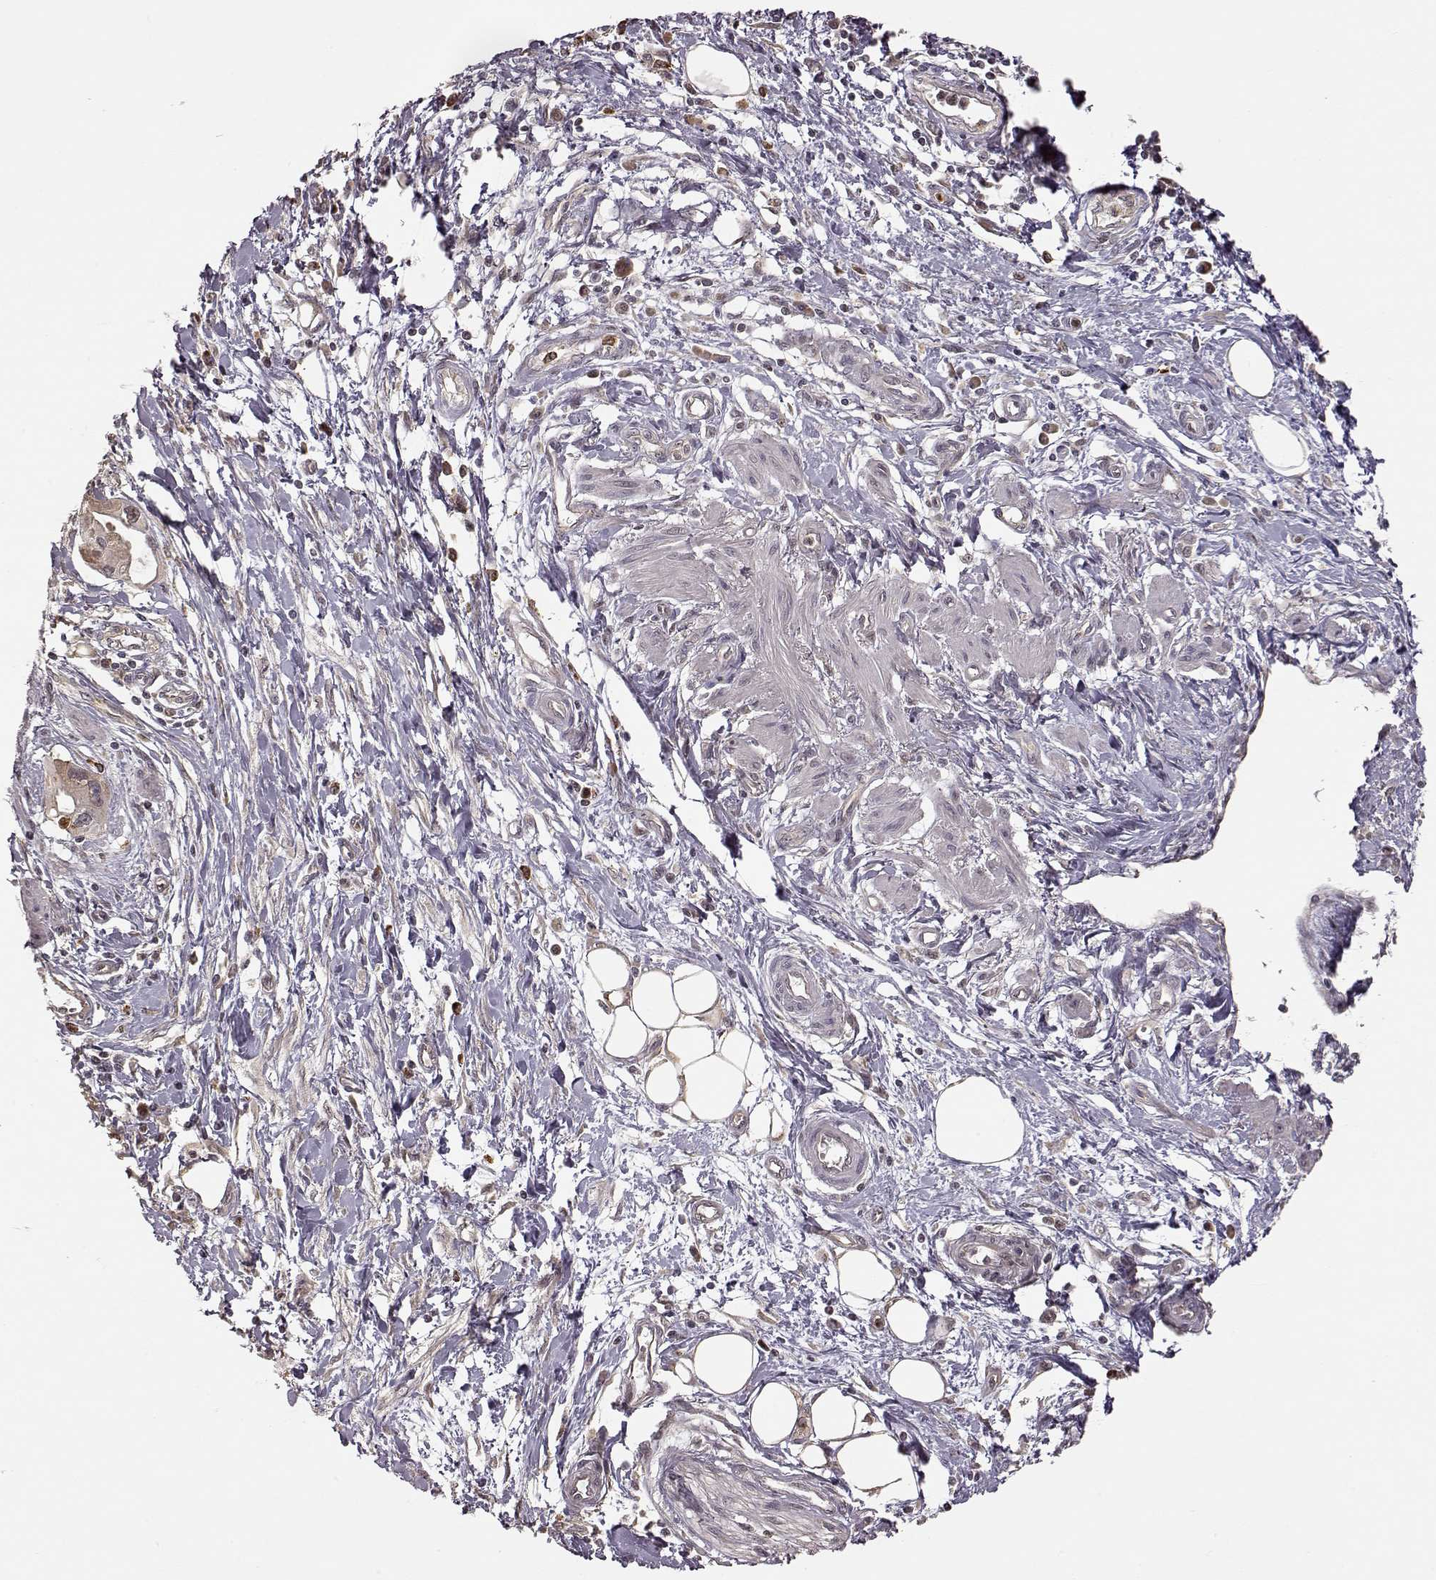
{"staining": {"intensity": "weak", "quantity": ">75%", "location": "cytoplasmic/membranous"}, "tissue": "pancreatic cancer", "cell_type": "Tumor cells", "image_type": "cancer", "snomed": [{"axis": "morphology", "description": "Adenocarcinoma, NOS"}, {"axis": "topography", "description": "Pancreas"}], "caption": "This photomicrograph exhibits immunohistochemistry (IHC) staining of human adenocarcinoma (pancreatic), with low weak cytoplasmic/membranous staining in approximately >75% of tumor cells.", "gene": "CRB1", "patient": {"sex": "male", "age": 60}}